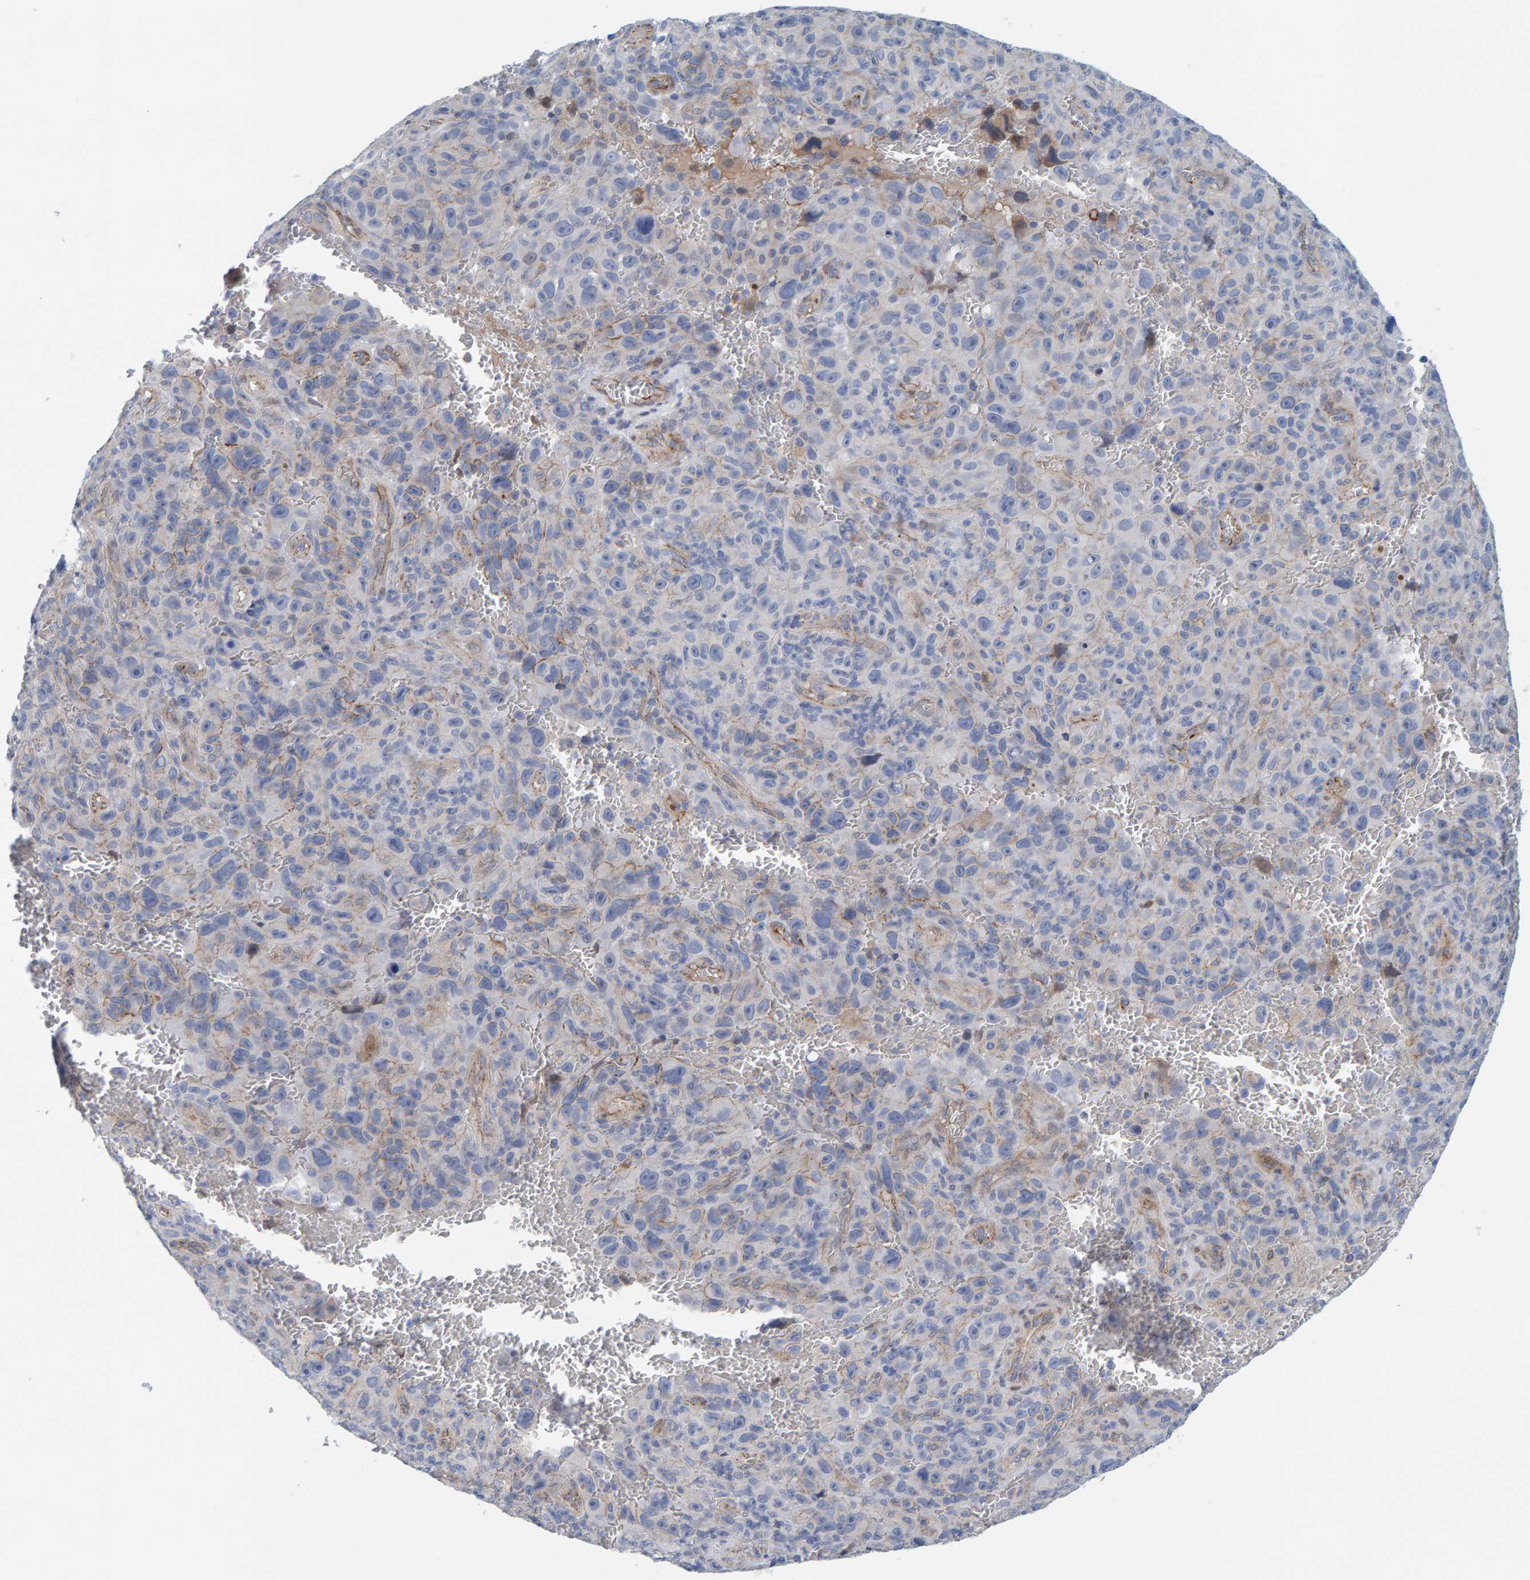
{"staining": {"intensity": "negative", "quantity": "none", "location": "none"}, "tissue": "melanoma", "cell_type": "Tumor cells", "image_type": "cancer", "snomed": [{"axis": "morphology", "description": "Malignant melanoma, NOS"}, {"axis": "topography", "description": "Skin"}], "caption": "This is an immunohistochemistry (IHC) image of human malignant melanoma. There is no positivity in tumor cells.", "gene": "KRBA2", "patient": {"sex": "female", "age": 82}}